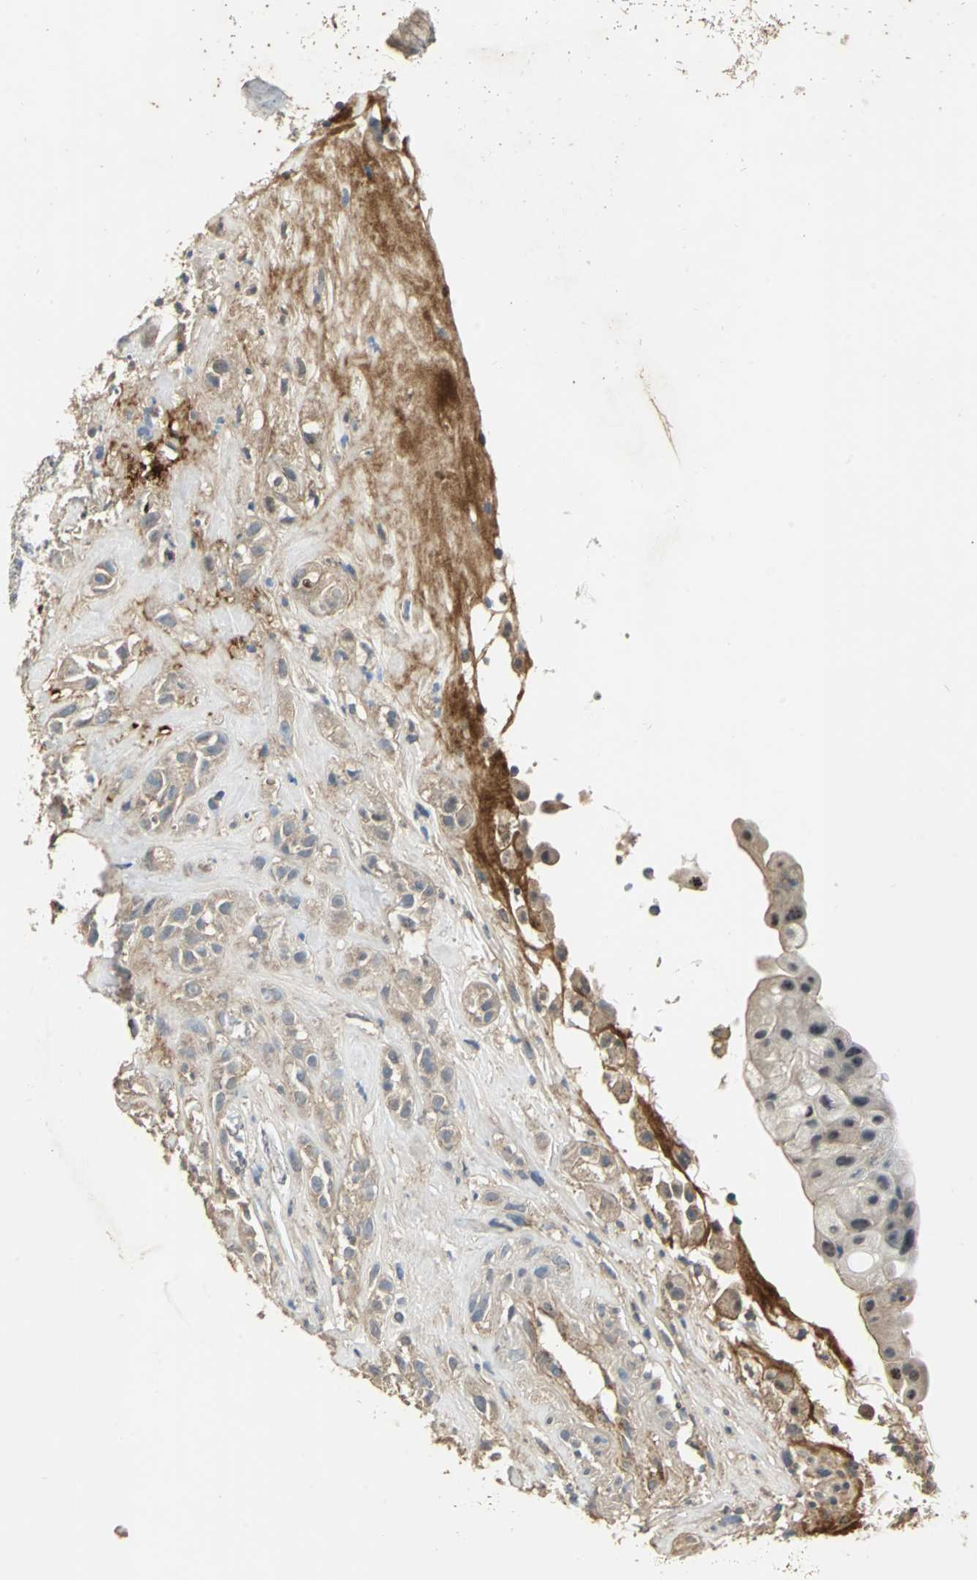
{"staining": {"intensity": "weak", "quantity": ">75%", "location": "cytoplasmic/membranous"}, "tissue": "head and neck cancer", "cell_type": "Tumor cells", "image_type": "cancer", "snomed": [{"axis": "morphology", "description": "Squamous cell carcinoma, NOS"}, {"axis": "topography", "description": "Head-Neck"}], "caption": "Protein staining exhibits weak cytoplasmic/membranous positivity in about >75% of tumor cells in head and neck cancer (squamous cell carcinoma).", "gene": "RAPGEF1", "patient": {"sex": "male", "age": 62}}